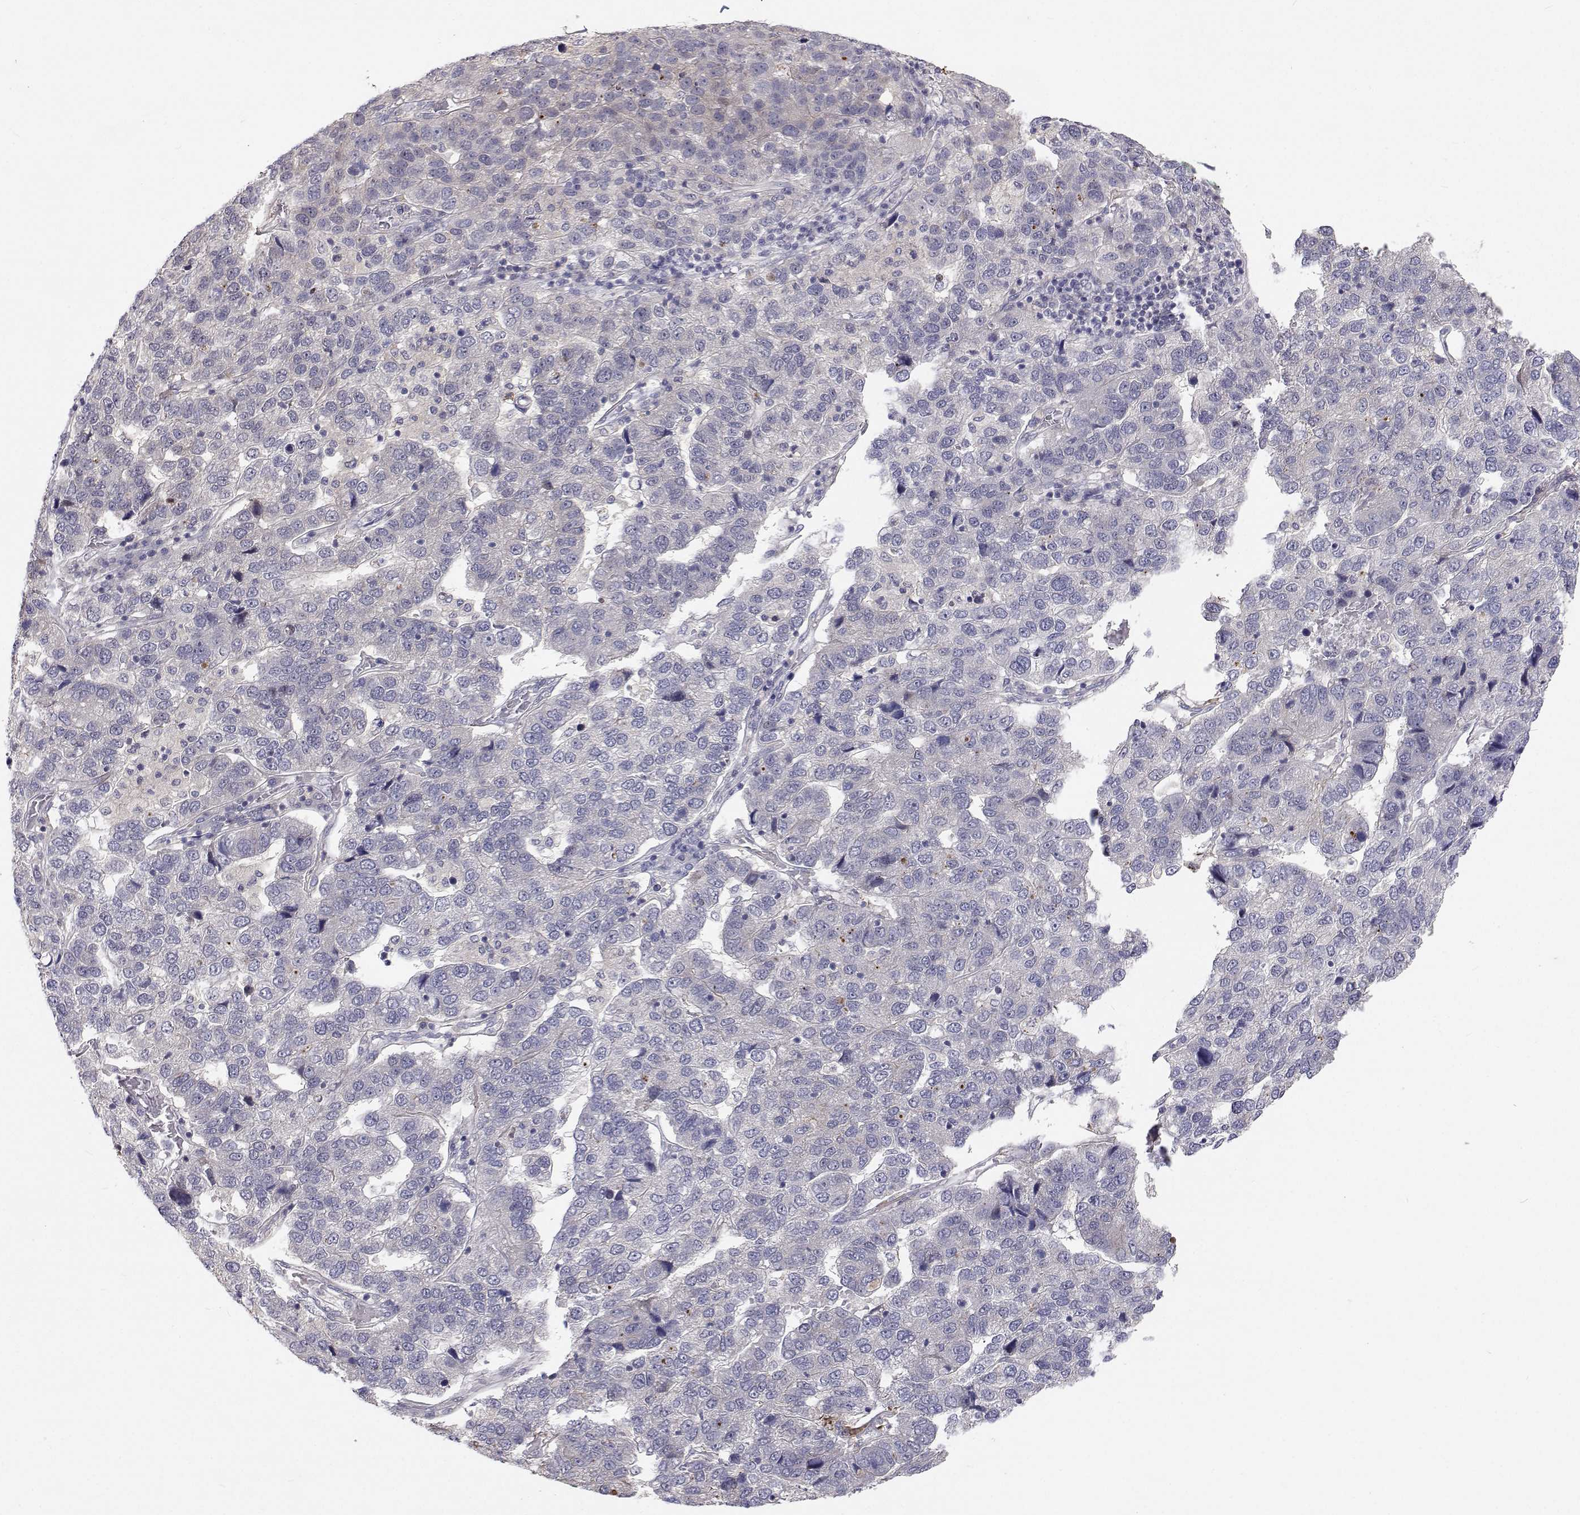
{"staining": {"intensity": "negative", "quantity": "none", "location": "none"}, "tissue": "pancreatic cancer", "cell_type": "Tumor cells", "image_type": "cancer", "snomed": [{"axis": "morphology", "description": "Adenocarcinoma, NOS"}, {"axis": "topography", "description": "Pancreas"}], "caption": "A high-resolution micrograph shows IHC staining of pancreatic adenocarcinoma, which shows no significant positivity in tumor cells. Brightfield microscopy of IHC stained with DAB (3,3'-diaminobenzidine) (brown) and hematoxylin (blue), captured at high magnification.", "gene": "MYPN", "patient": {"sex": "female", "age": 61}}